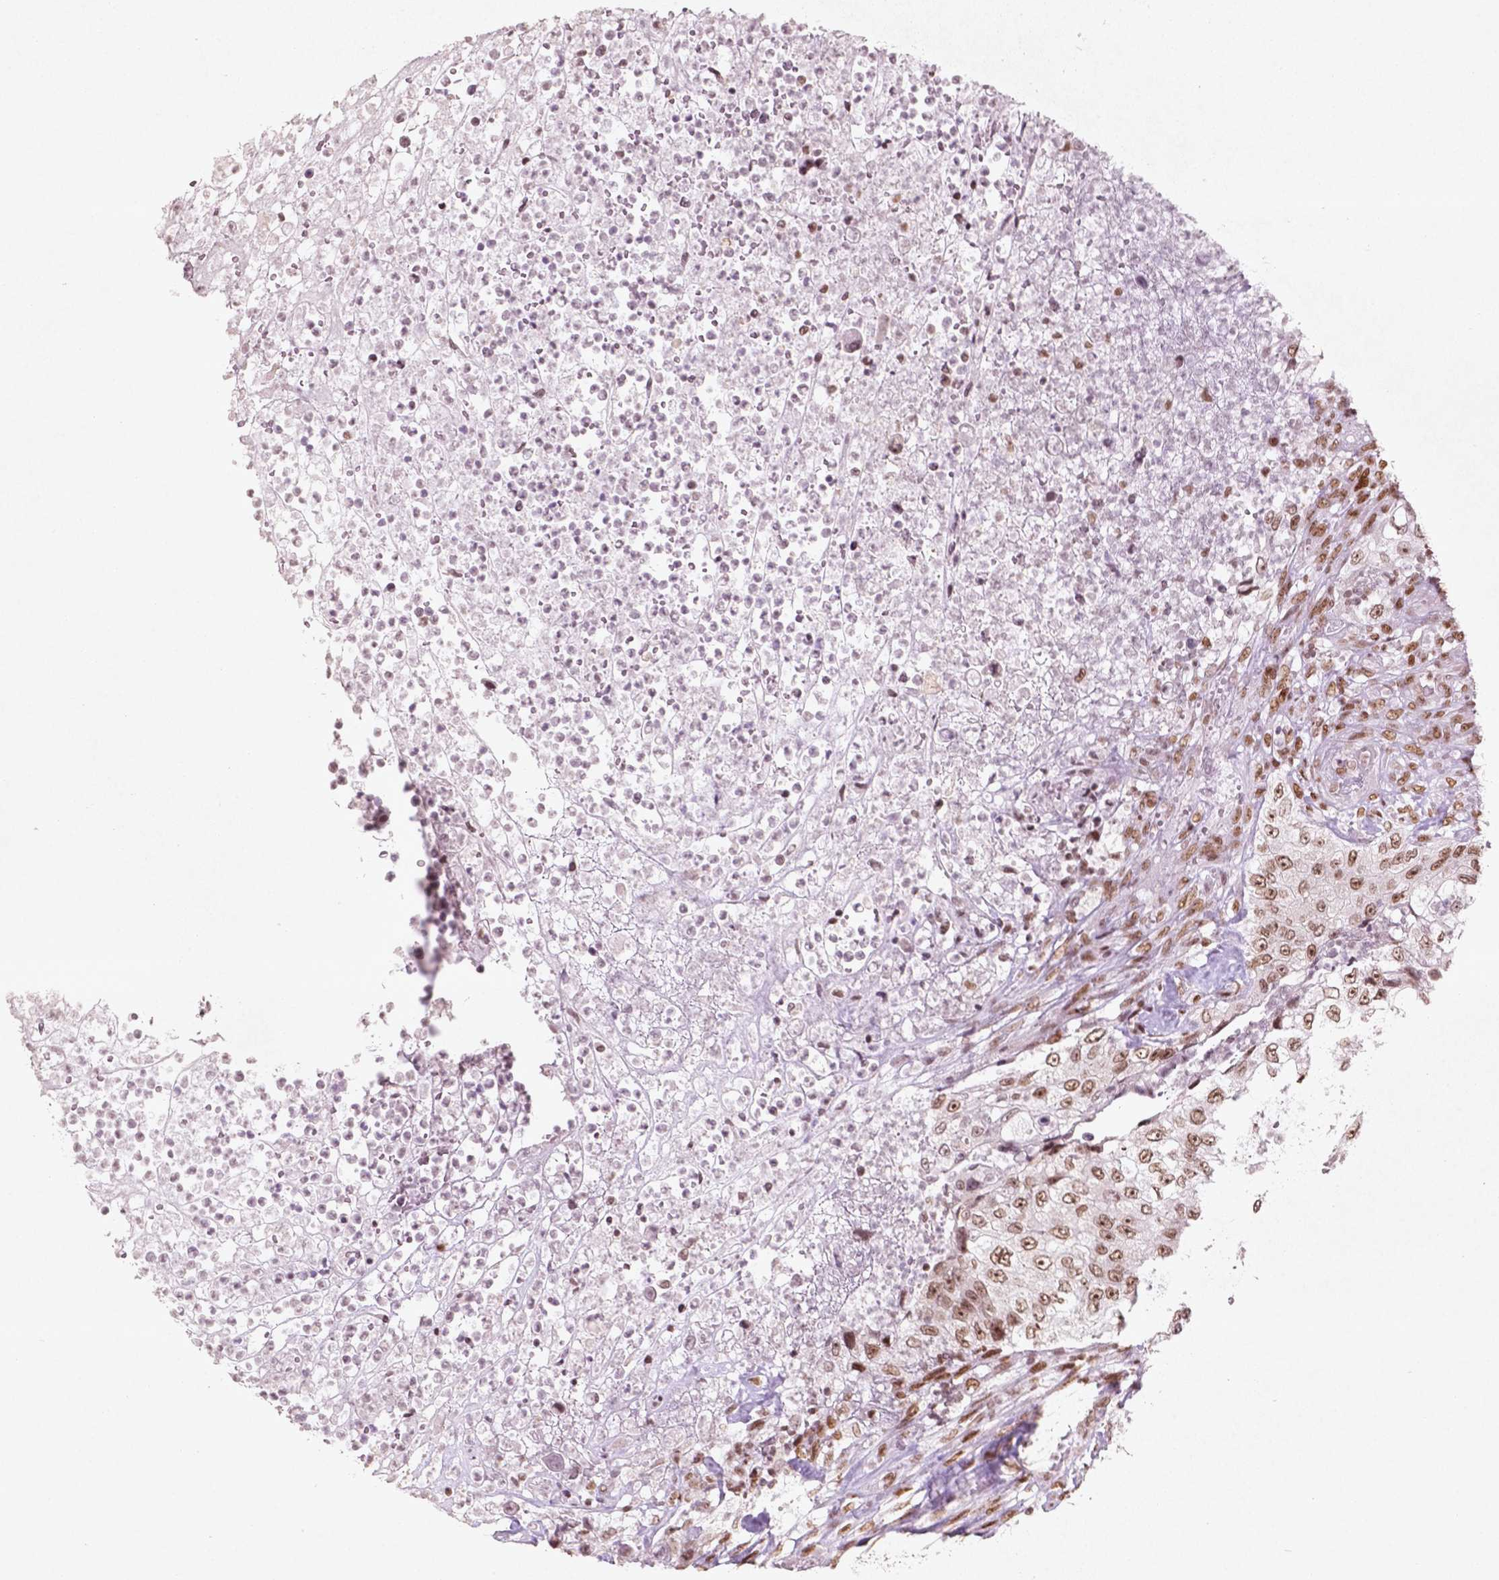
{"staining": {"intensity": "weak", "quantity": ">75%", "location": "nuclear"}, "tissue": "urothelial cancer", "cell_type": "Tumor cells", "image_type": "cancer", "snomed": [{"axis": "morphology", "description": "Urothelial carcinoma, High grade"}, {"axis": "topography", "description": "Urinary bladder"}], "caption": "Urothelial carcinoma (high-grade) tissue shows weak nuclear staining in about >75% of tumor cells, visualized by immunohistochemistry. The protein is stained brown, and the nuclei are stained in blue (DAB (3,3'-diaminobenzidine) IHC with brightfield microscopy, high magnification).", "gene": "HMG20B", "patient": {"sex": "female", "age": 60}}